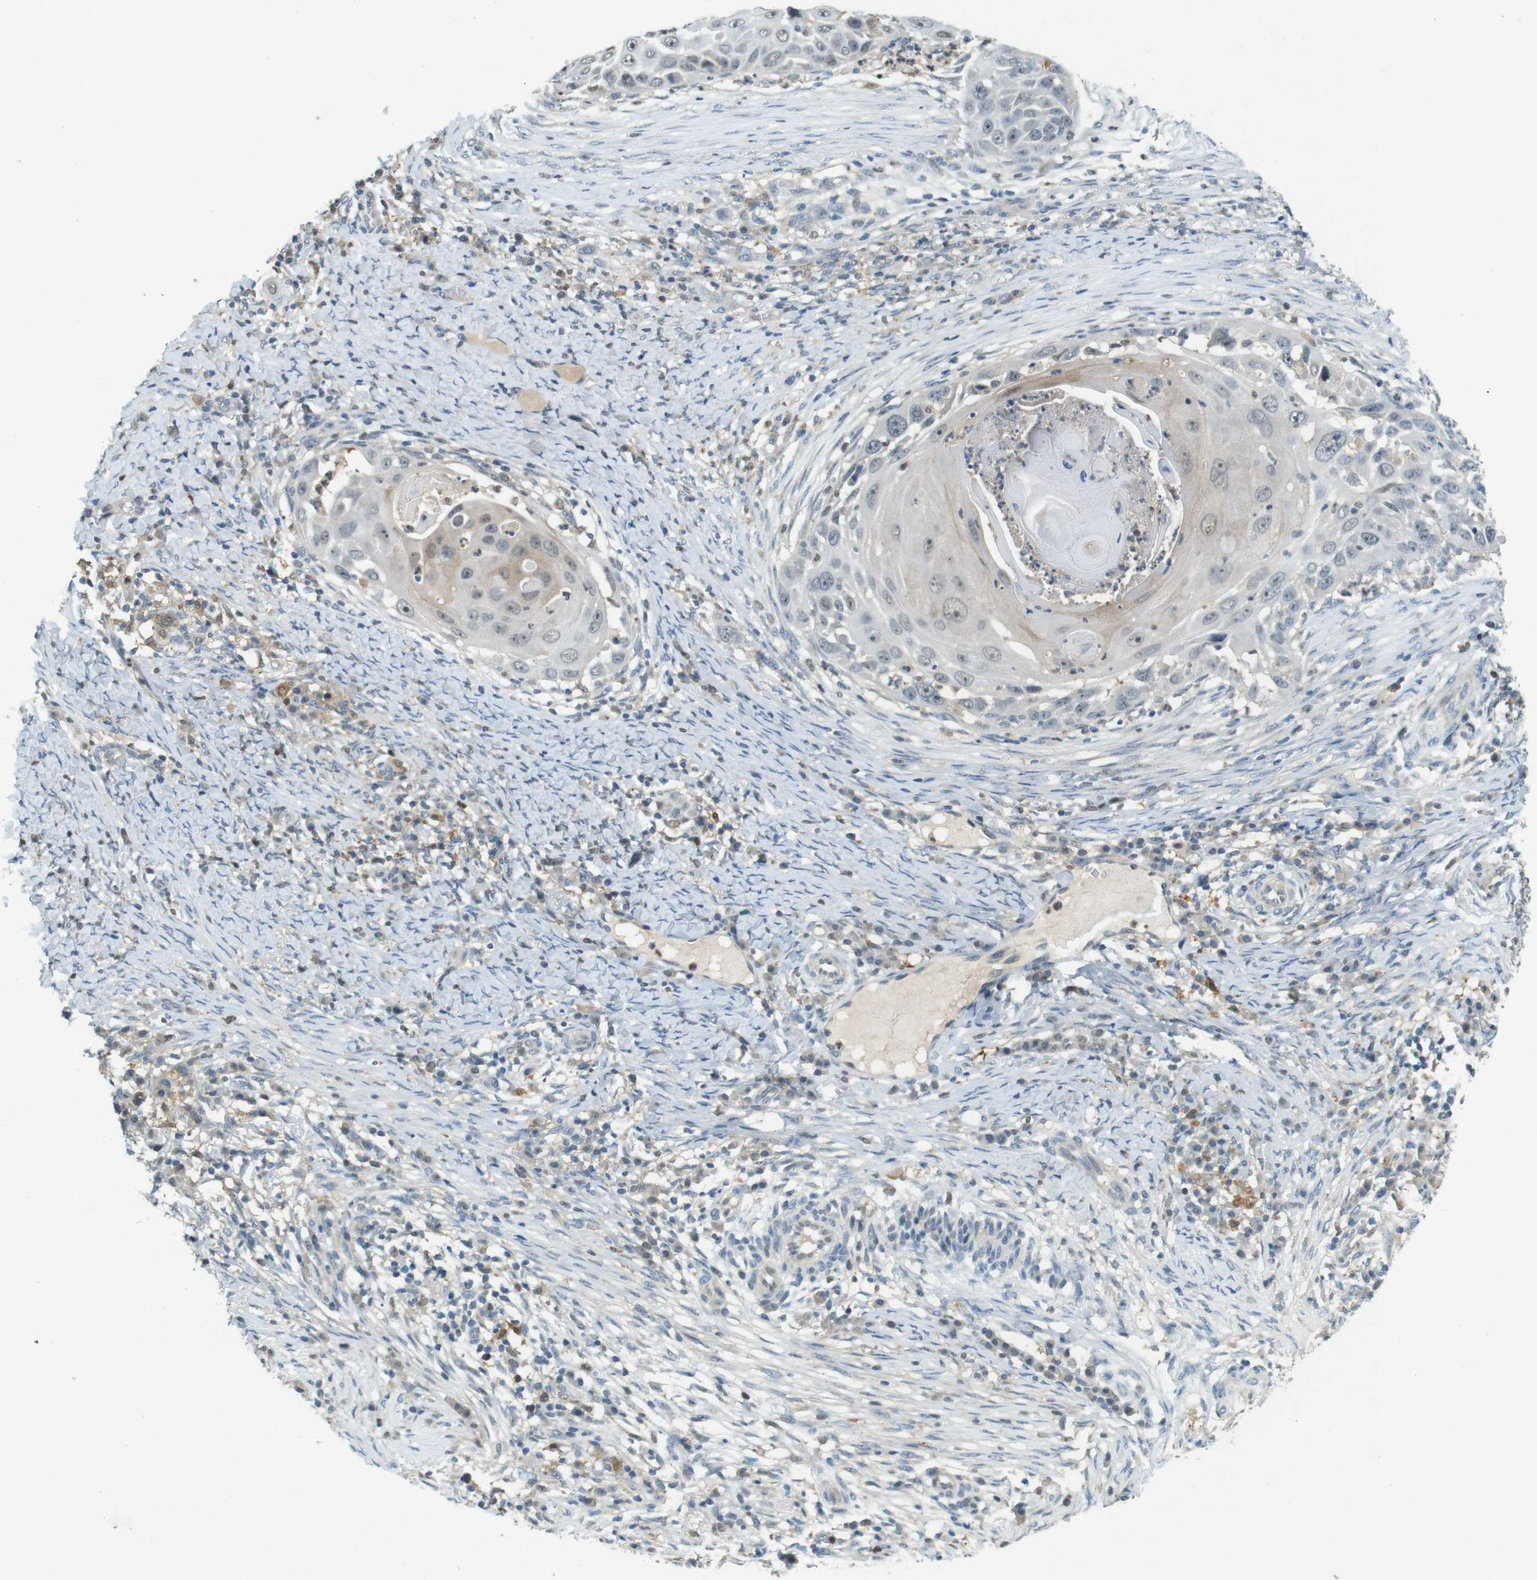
{"staining": {"intensity": "weak", "quantity": "<25%", "location": "nuclear"}, "tissue": "skin cancer", "cell_type": "Tumor cells", "image_type": "cancer", "snomed": [{"axis": "morphology", "description": "Squamous cell carcinoma, NOS"}, {"axis": "topography", "description": "Skin"}], "caption": "Tumor cells show no significant positivity in skin squamous cell carcinoma.", "gene": "CDK14", "patient": {"sex": "female", "age": 44}}